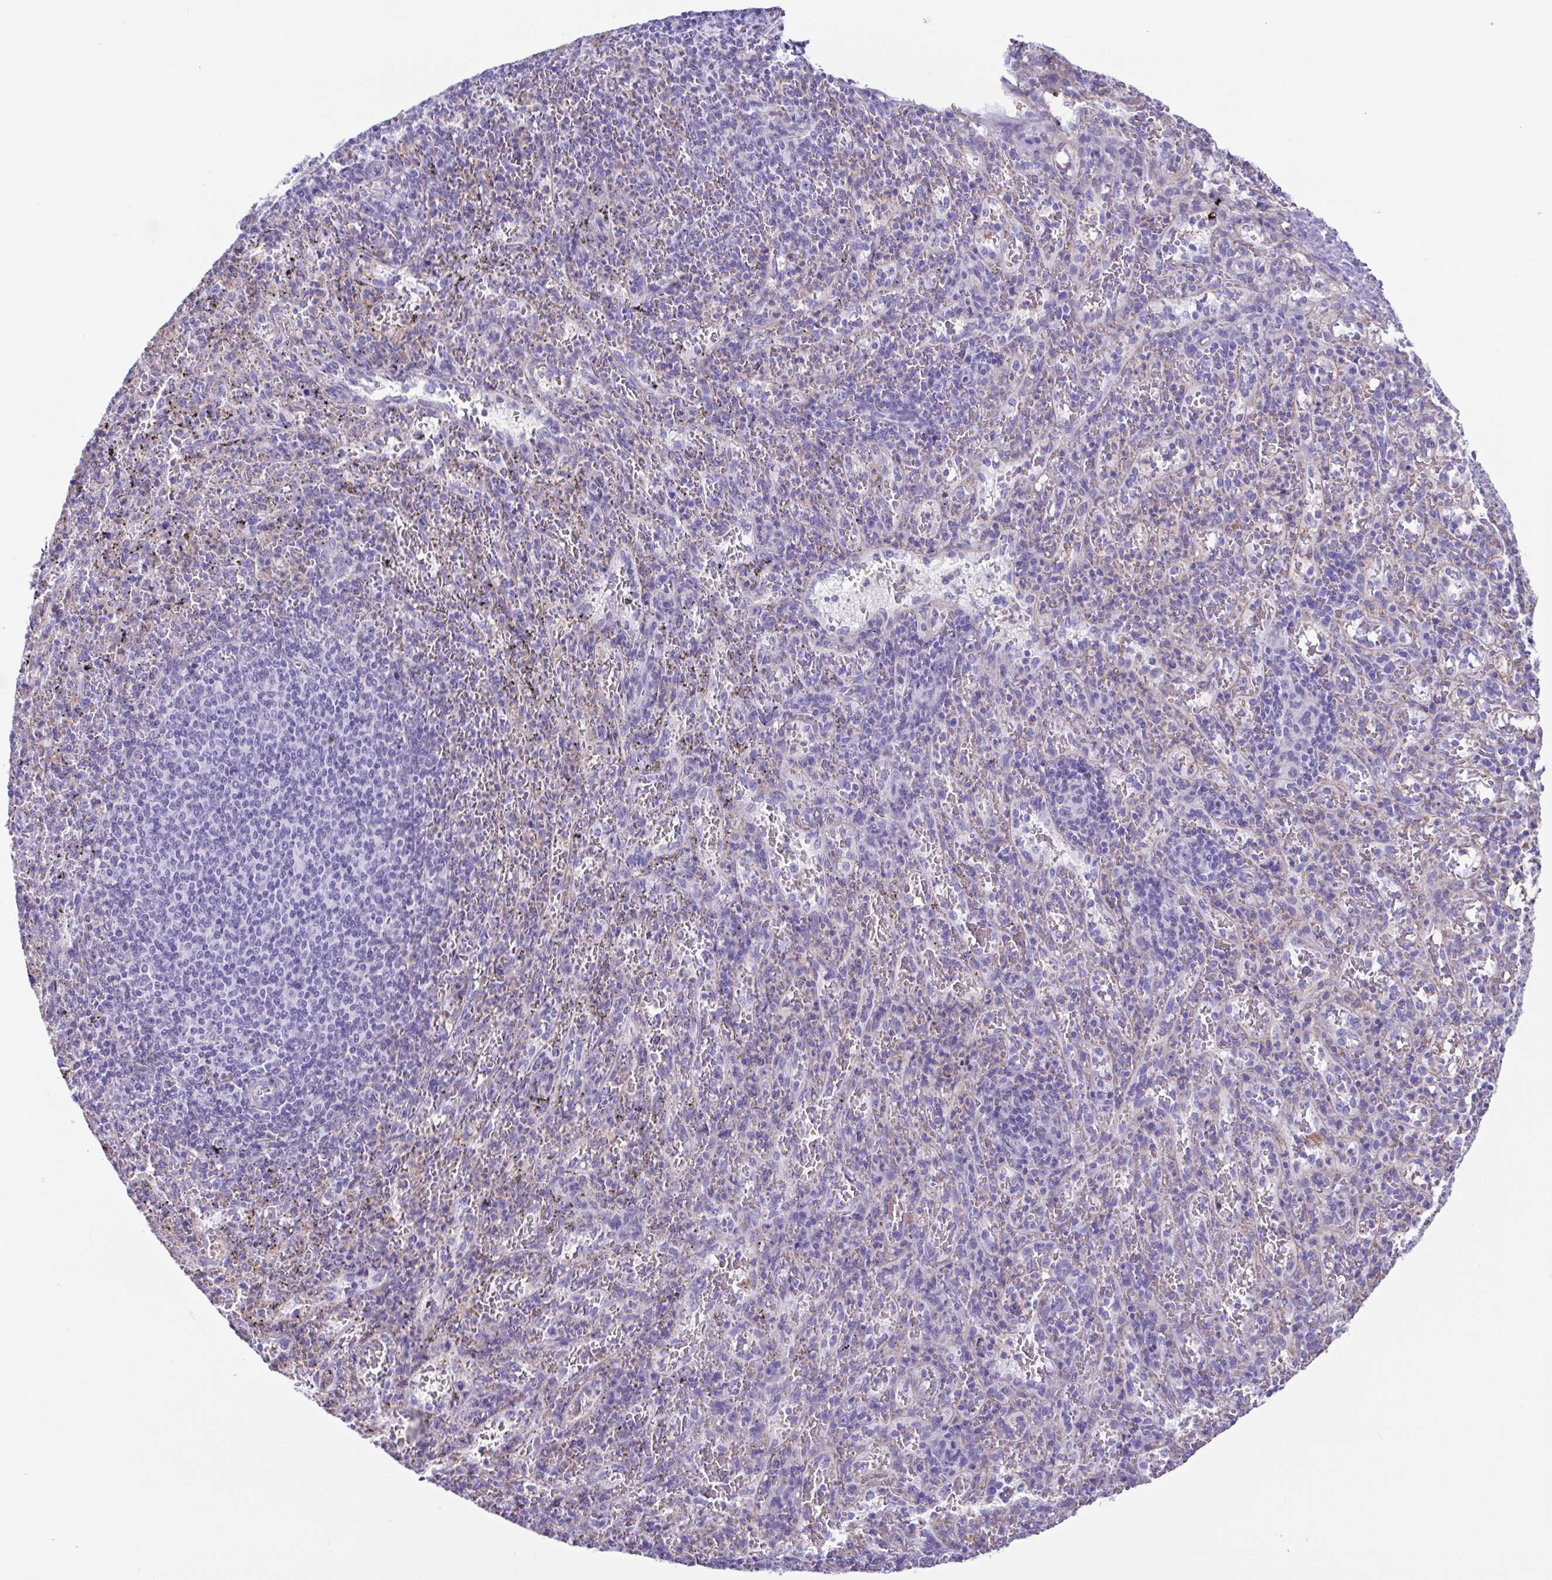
{"staining": {"intensity": "negative", "quantity": "none", "location": "none"}, "tissue": "spleen", "cell_type": "Cells in red pulp", "image_type": "normal", "snomed": [{"axis": "morphology", "description": "Normal tissue, NOS"}, {"axis": "topography", "description": "Spleen"}], "caption": "Unremarkable spleen was stained to show a protein in brown. There is no significant staining in cells in red pulp. (Brightfield microscopy of DAB IHC at high magnification).", "gene": "CYP11B1", "patient": {"sex": "male", "age": 57}}